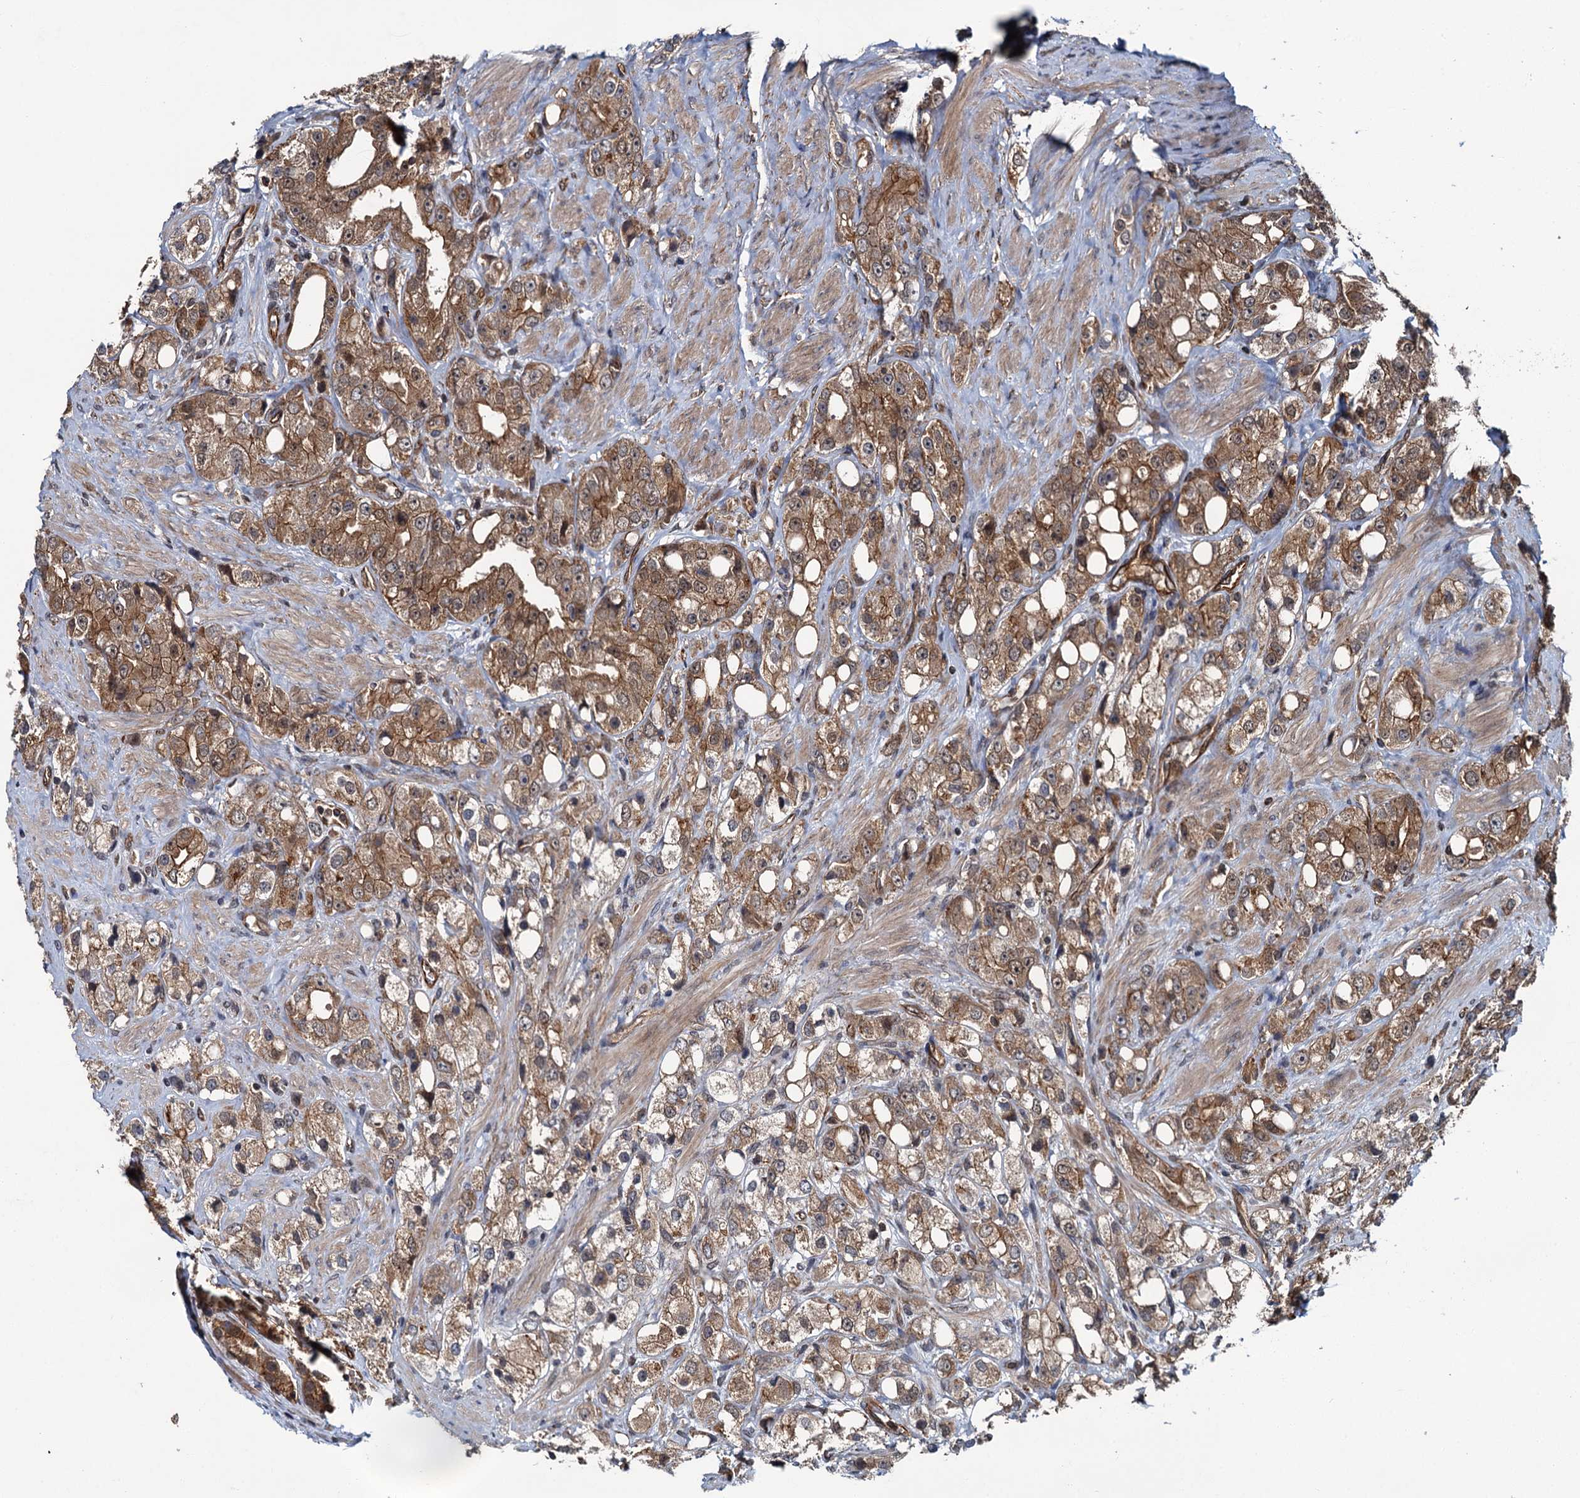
{"staining": {"intensity": "moderate", "quantity": ">75%", "location": "cytoplasmic/membranous"}, "tissue": "prostate cancer", "cell_type": "Tumor cells", "image_type": "cancer", "snomed": [{"axis": "morphology", "description": "Adenocarcinoma, NOS"}, {"axis": "topography", "description": "Prostate"}], "caption": "About >75% of tumor cells in prostate cancer demonstrate moderate cytoplasmic/membranous protein staining as visualized by brown immunohistochemical staining.", "gene": "ZFYVE19", "patient": {"sex": "male", "age": 79}}